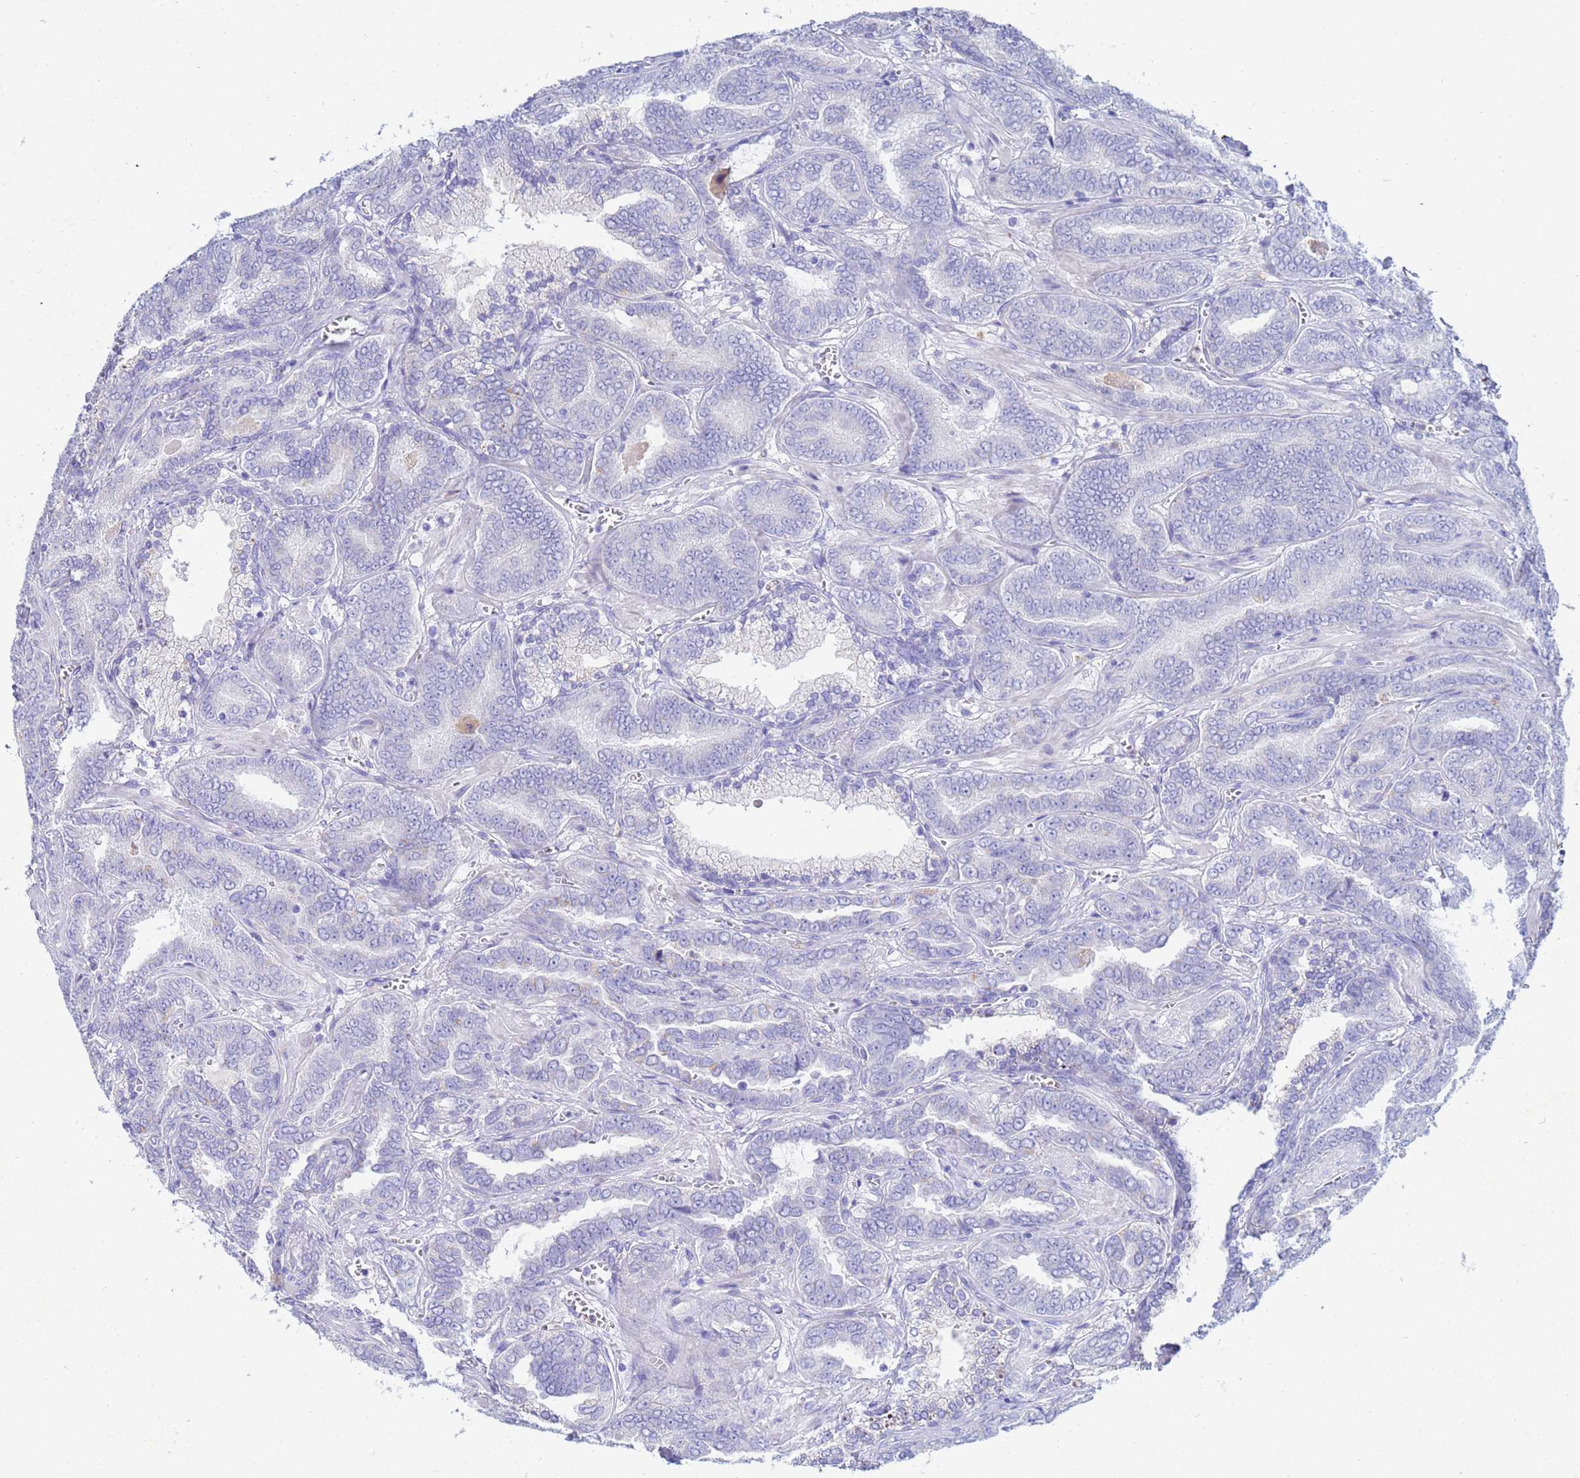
{"staining": {"intensity": "negative", "quantity": "none", "location": "none"}, "tissue": "prostate cancer", "cell_type": "Tumor cells", "image_type": "cancer", "snomed": [{"axis": "morphology", "description": "Adenocarcinoma, High grade"}, {"axis": "topography", "description": "Prostate"}], "caption": "Immunohistochemistry (IHC) micrograph of prostate high-grade adenocarcinoma stained for a protein (brown), which reveals no staining in tumor cells.", "gene": "CSTB", "patient": {"sex": "male", "age": 67}}